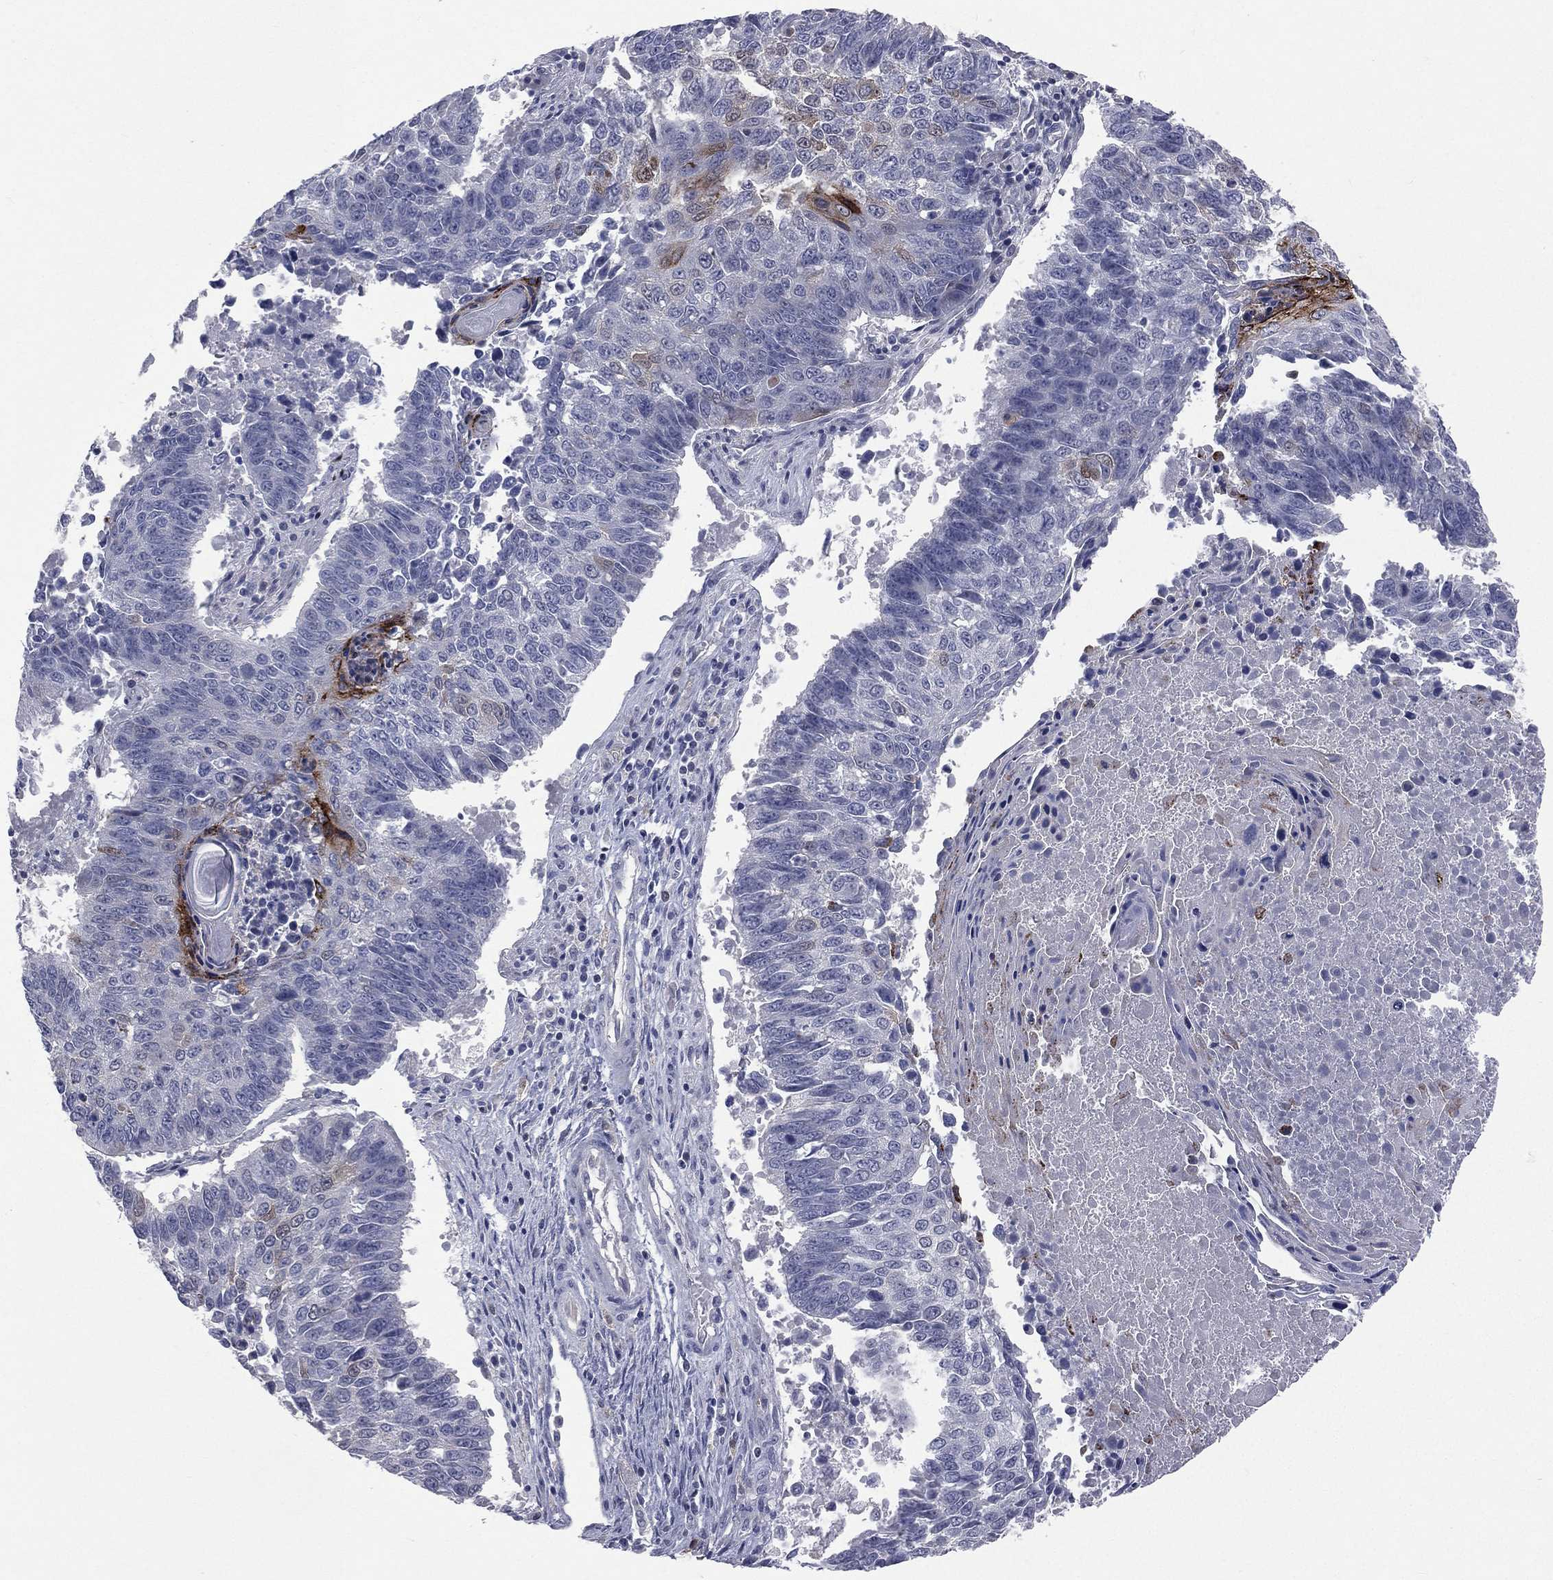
{"staining": {"intensity": "strong", "quantity": "<25%", "location": "cytoplasmic/membranous"}, "tissue": "lung cancer", "cell_type": "Tumor cells", "image_type": "cancer", "snomed": [{"axis": "morphology", "description": "Squamous cell carcinoma, NOS"}, {"axis": "topography", "description": "Lung"}], "caption": "Protein staining of lung squamous cell carcinoma tissue exhibits strong cytoplasmic/membranous positivity in about <25% of tumor cells.", "gene": "DMKN", "patient": {"sex": "male", "age": 73}}